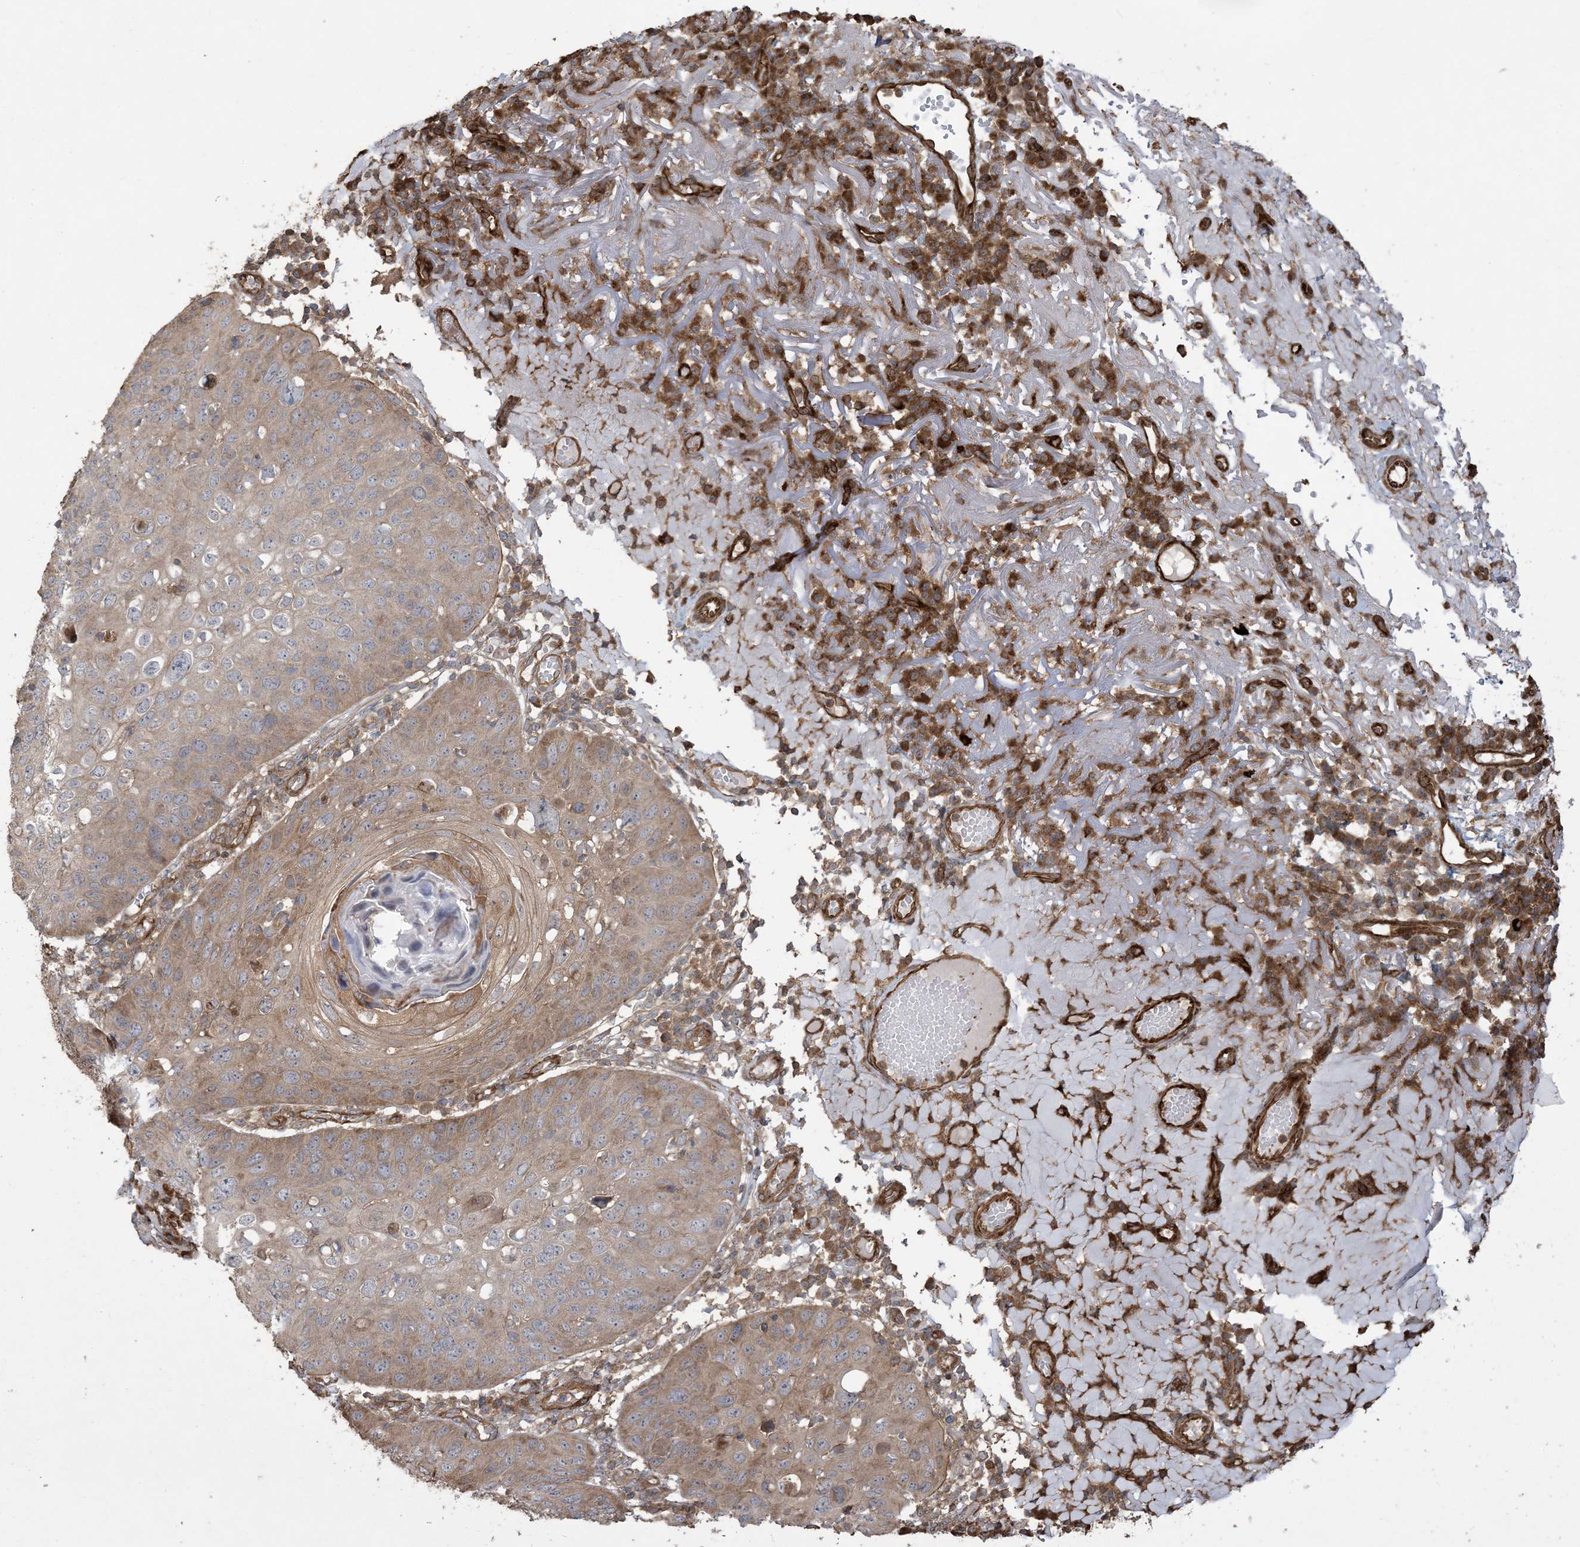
{"staining": {"intensity": "weak", "quantity": ">75%", "location": "cytoplasmic/membranous"}, "tissue": "skin cancer", "cell_type": "Tumor cells", "image_type": "cancer", "snomed": [{"axis": "morphology", "description": "Squamous cell carcinoma, NOS"}, {"axis": "topography", "description": "Skin"}], "caption": "This is an image of IHC staining of skin cancer (squamous cell carcinoma), which shows weak expression in the cytoplasmic/membranous of tumor cells.", "gene": "KLHL18", "patient": {"sex": "female", "age": 90}}